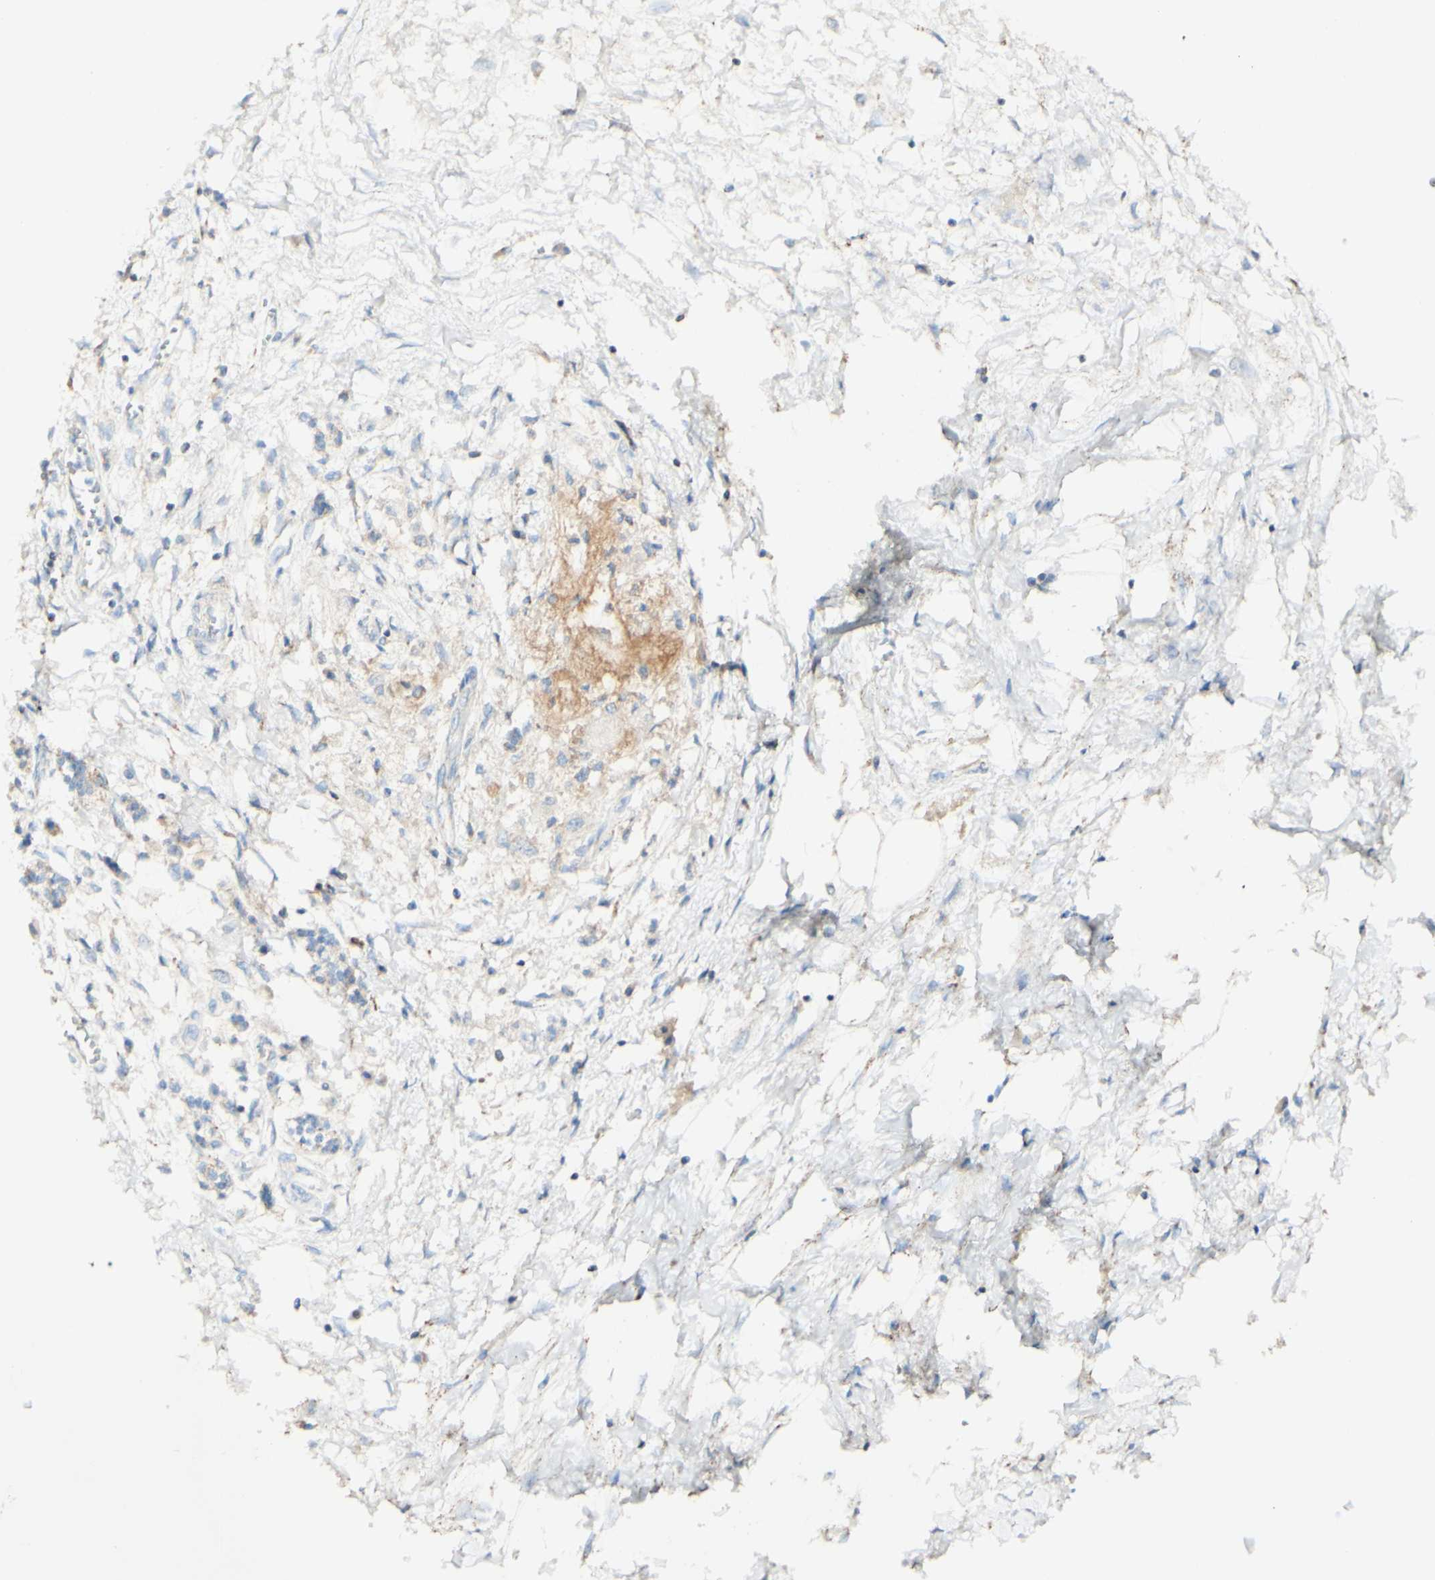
{"staining": {"intensity": "negative", "quantity": "none", "location": "none"}, "tissue": "pancreatic cancer", "cell_type": "Tumor cells", "image_type": "cancer", "snomed": [{"axis": "morphology", "description": "Adenocarcinoma, NOS"}, {"axis": "topography", "description": "Pancreas"}], "caption": "Tumor cells are negative for protein expression in human pancreatic adenocarcinoma. Brightfield microscopy of immunohistochemistry stained with DAB (brown) and hematoxylin (blue), captured at high magnification.", "gene": "OXCT1", "patient": {"sex": "male", "age": 56}}